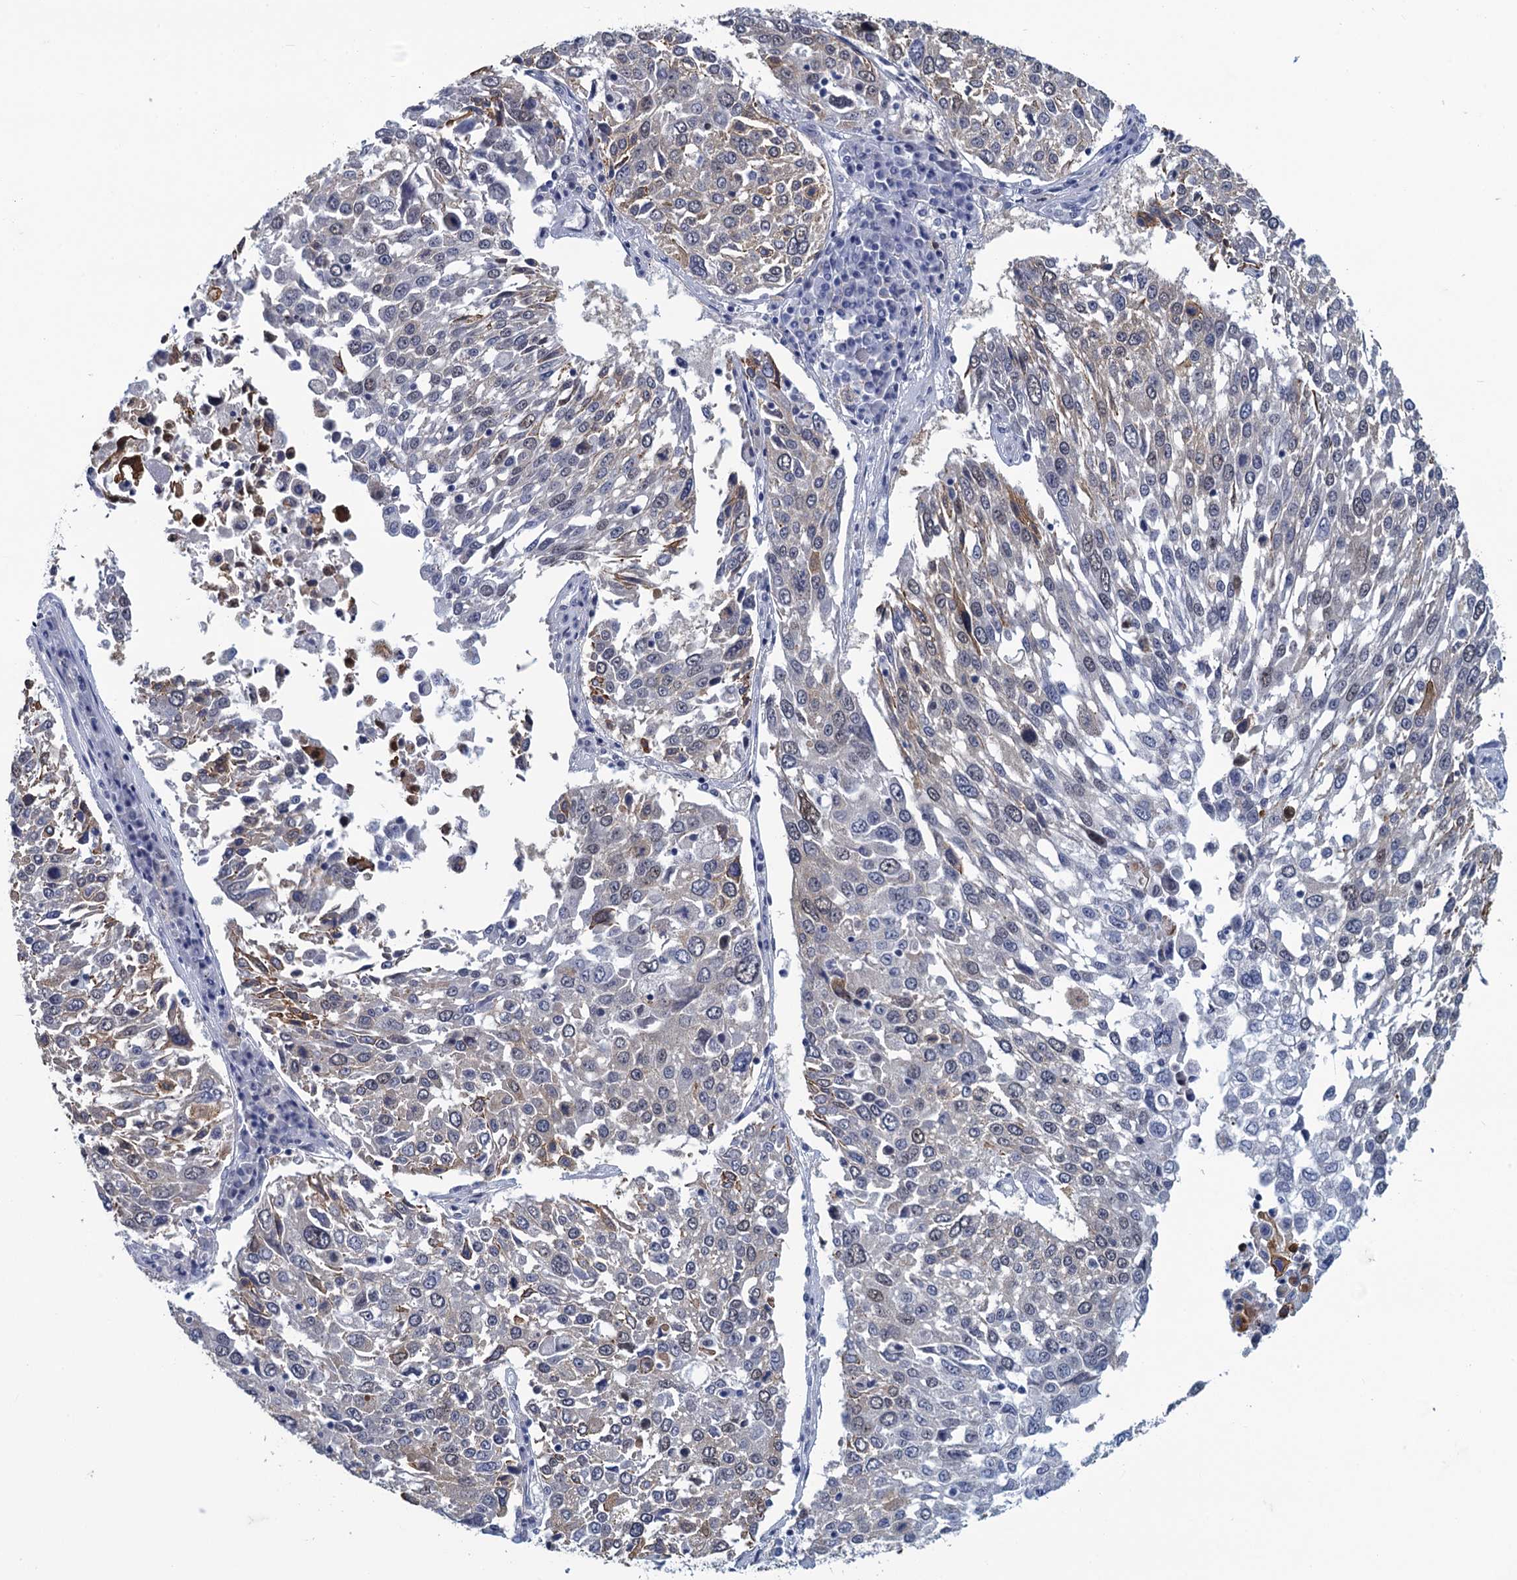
{"staining": {"intensity": "weak", "quantity": "<25%", "location": "cytoplasmic/membranous"}, "tissue": "lung cancer", "cell_type": "Tumor cells", "image_type": "cancer", "snomed": [{"axis": "morphology", "description": "Squamous cell carcinoma, NOS"}, {"axis": "topography", "description": "Lung"}], "caption": "The immunohistochemistry image has no significant expression in tumor cells of squamous cell carcinoma (lung) tissue. Brightfield microscopy of immunohistochemistry stained with DAB (brown) and hematoxylin (blue), captured at high magnification.", "gene": "GINS3", "patient": {"sex": "male", "age": 65}}